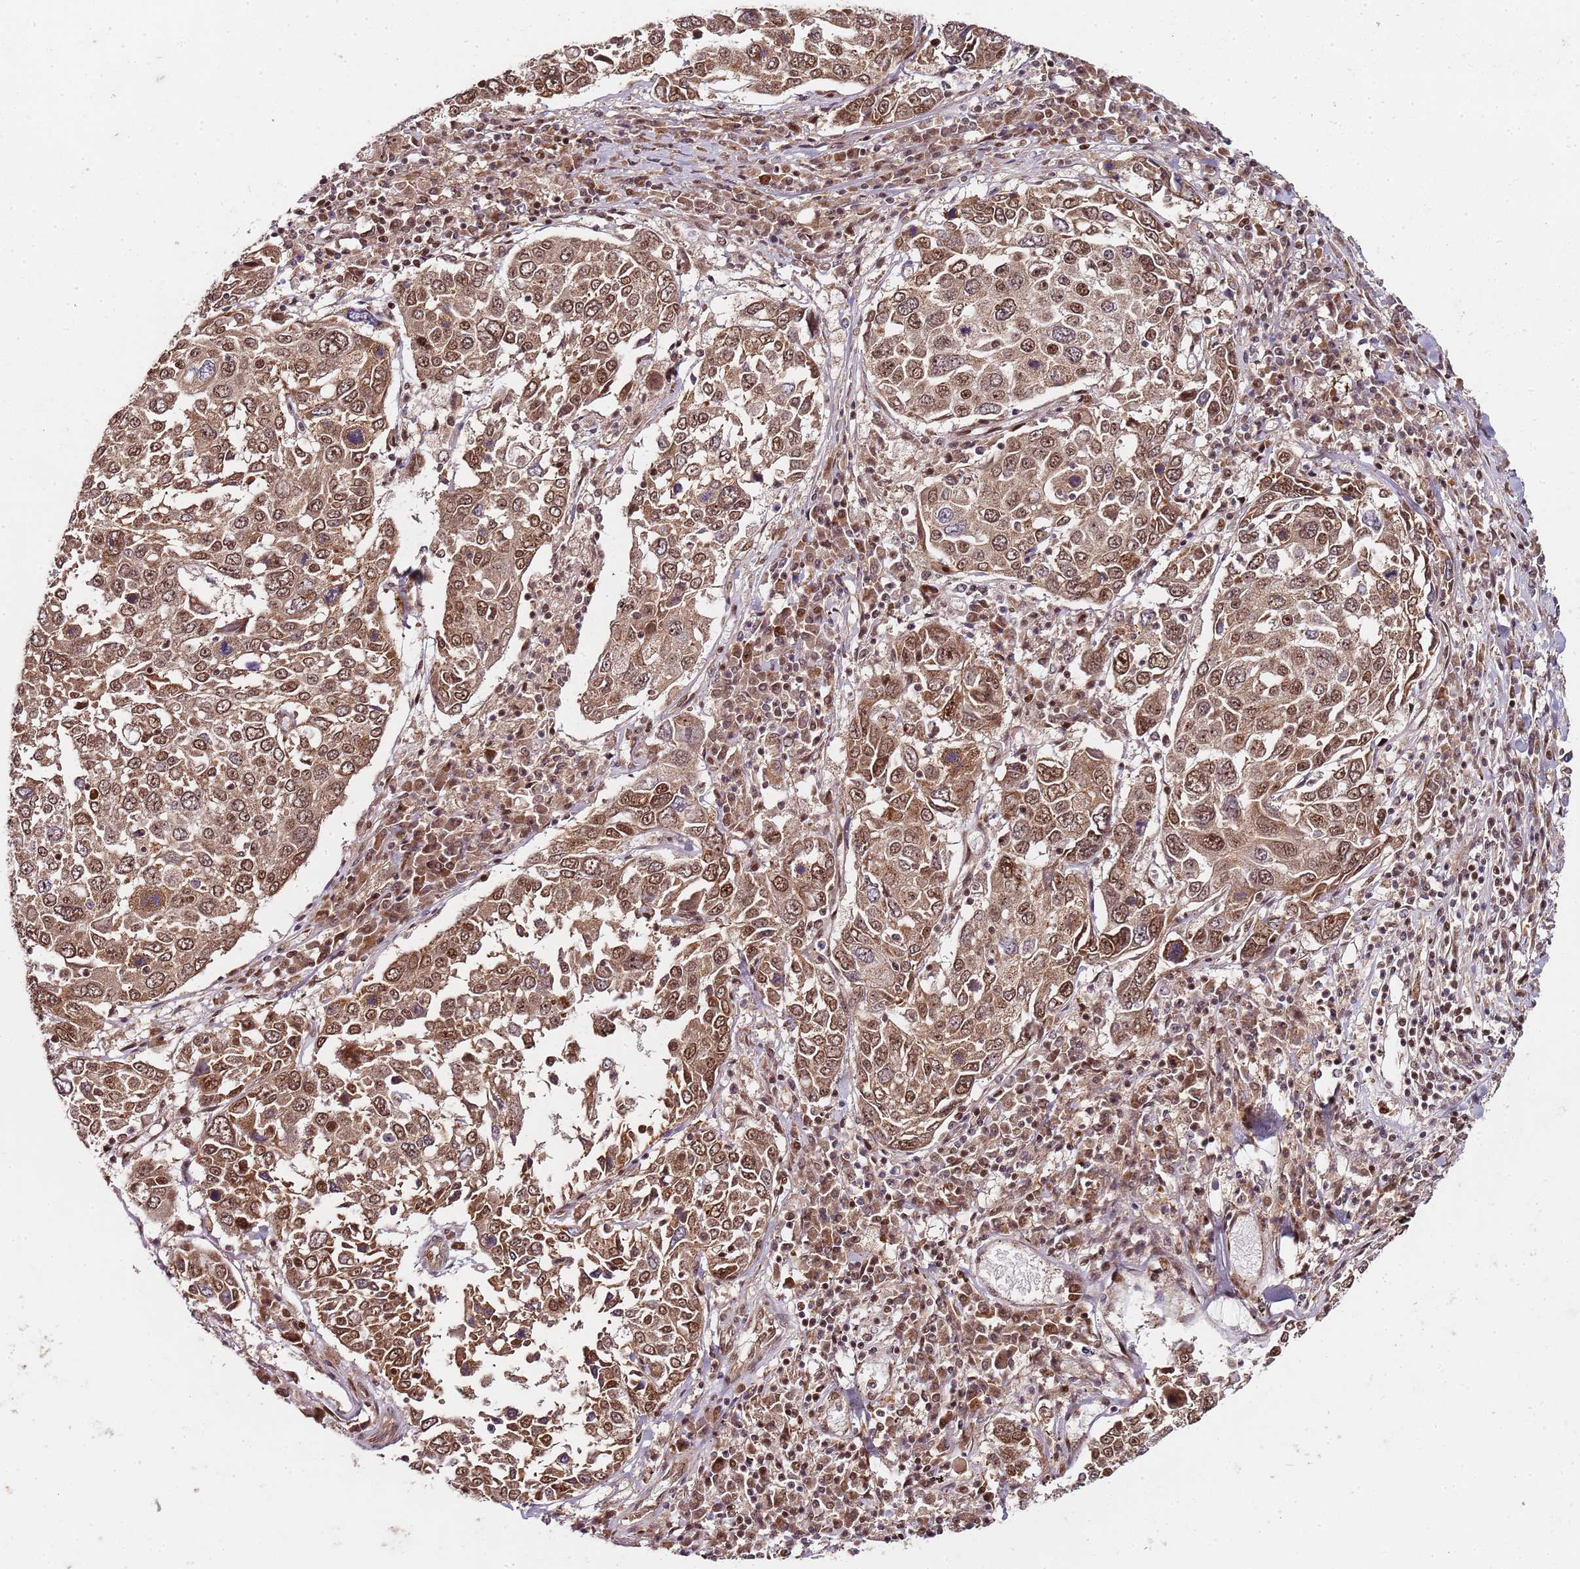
{"staining": {"intensity": "moderate", "quantity": ">75%", "location": "cytoplasmic/membranous,nuclear"}, "tissue": "lung cancer", "cell_type": "Tumor cells", "image_type": "cancer", "snomed": [{"axis": "morphology", "description": "Squamous cell carcinoma, NOS"}, {"axis": "topography", "description": "Lung"}], "caption": "Lung squamous cell carcinoma stained with DAB immunohistochemistry shows medium levels of moderate cytoplasmic/membranous and nuclear staining in approximately >75% of tumor cells. (DAB = brown stain, brightfield microscopy at high magnification).", "gene": "EDC3", "patient": {"sex": "male", "age": 65}}